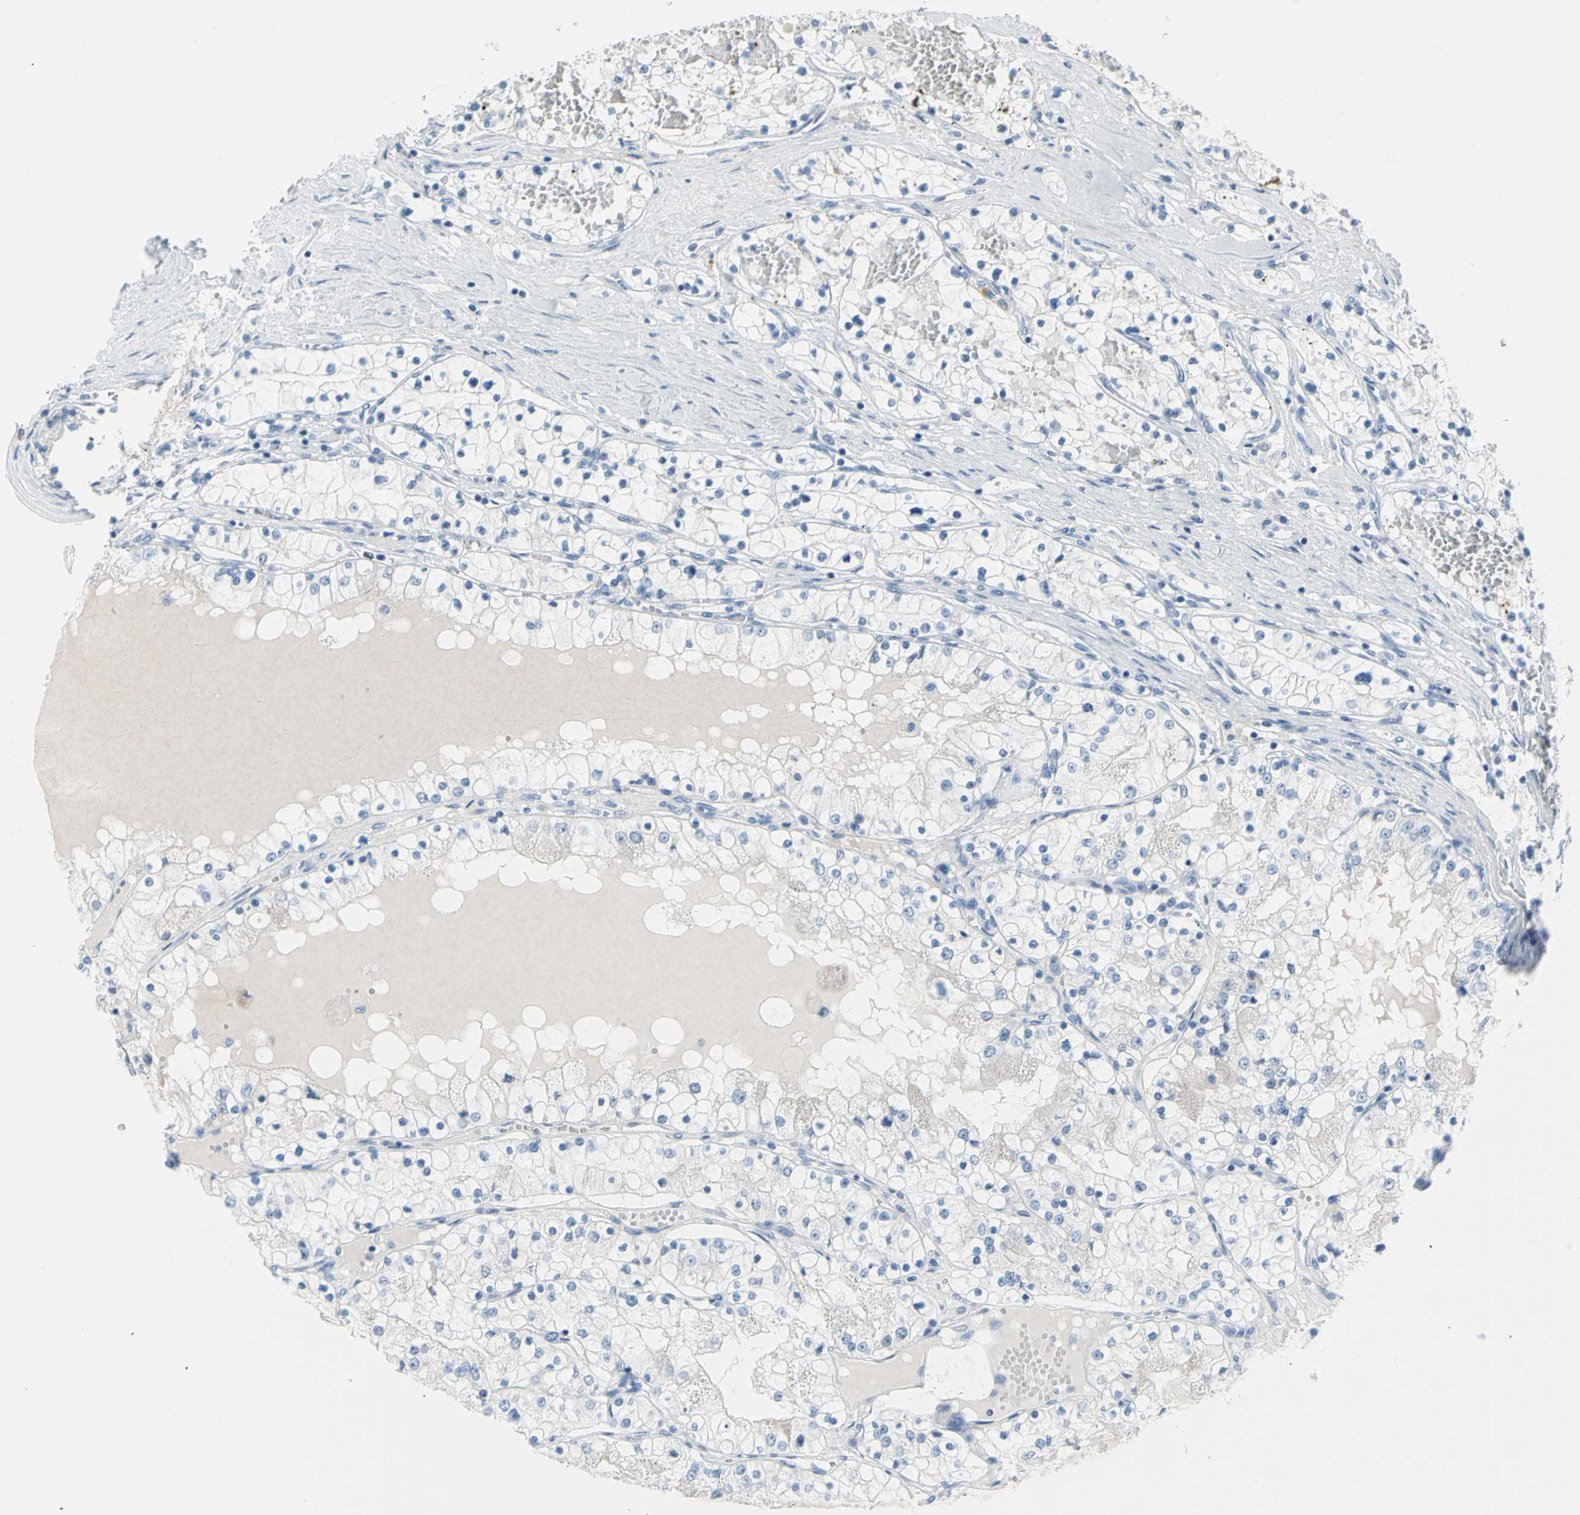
{"staining": {"intensity": "negative", "quantity": "none", "location": "none"}, "tissue": "renal cancer", "cell_type": "Tumor cells", "image_type": "cancer", "snomed": [{"axis": "morphology", "description": "Adenocarcinoma, NOS"}, {"axis": "topography", "description": "Kidney"}], "caption": "There is no significant expression in tumor cells of adenocarcinoma (renal).", "gene": "TPO", "patient": {"sex": "male", "age": 68}}